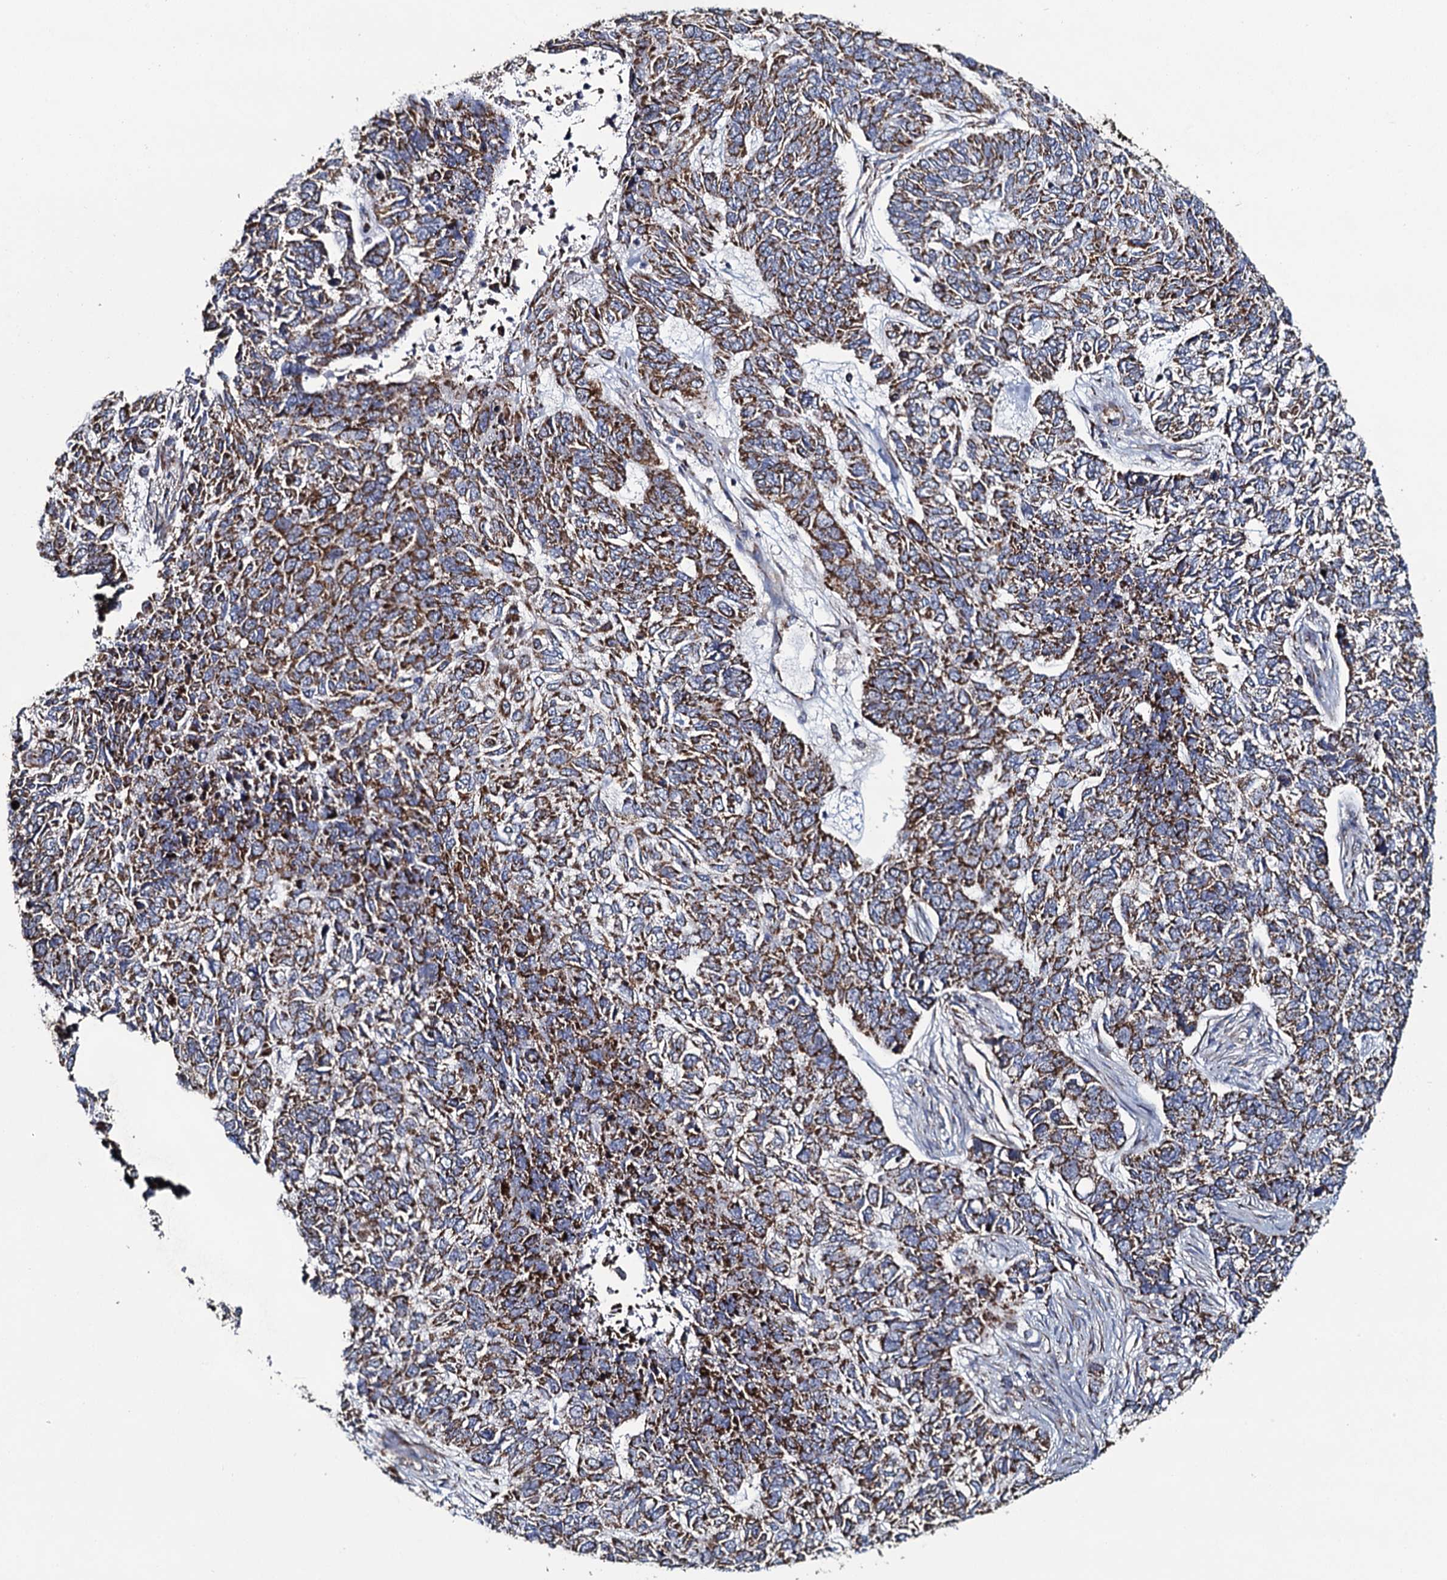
{"staining": {"intensity": "strong", "quantity": ">75%", "location": "cytoplasmic/membranous"}, "tissue": "skin cancer", "cell_type": "Tumor cells", "image_type": "cancer", "snomed": [{"axis": "morphology", "description": "Basal cell carcinoma"}, {"axis": "topography", "description": "Skin"}], "caption": "Protein staining of skin cancer tissue displays strong cytoplasmic/membranous positivity in about >75% of tumor cells. The staining was performed using DAB to visualize the protein expression in brown, while the nuclei were stained in blue with hematoxylin (Magnification: 20x).", "gene": "EVC2", "patient": {"sex": "female", "age": 65}}